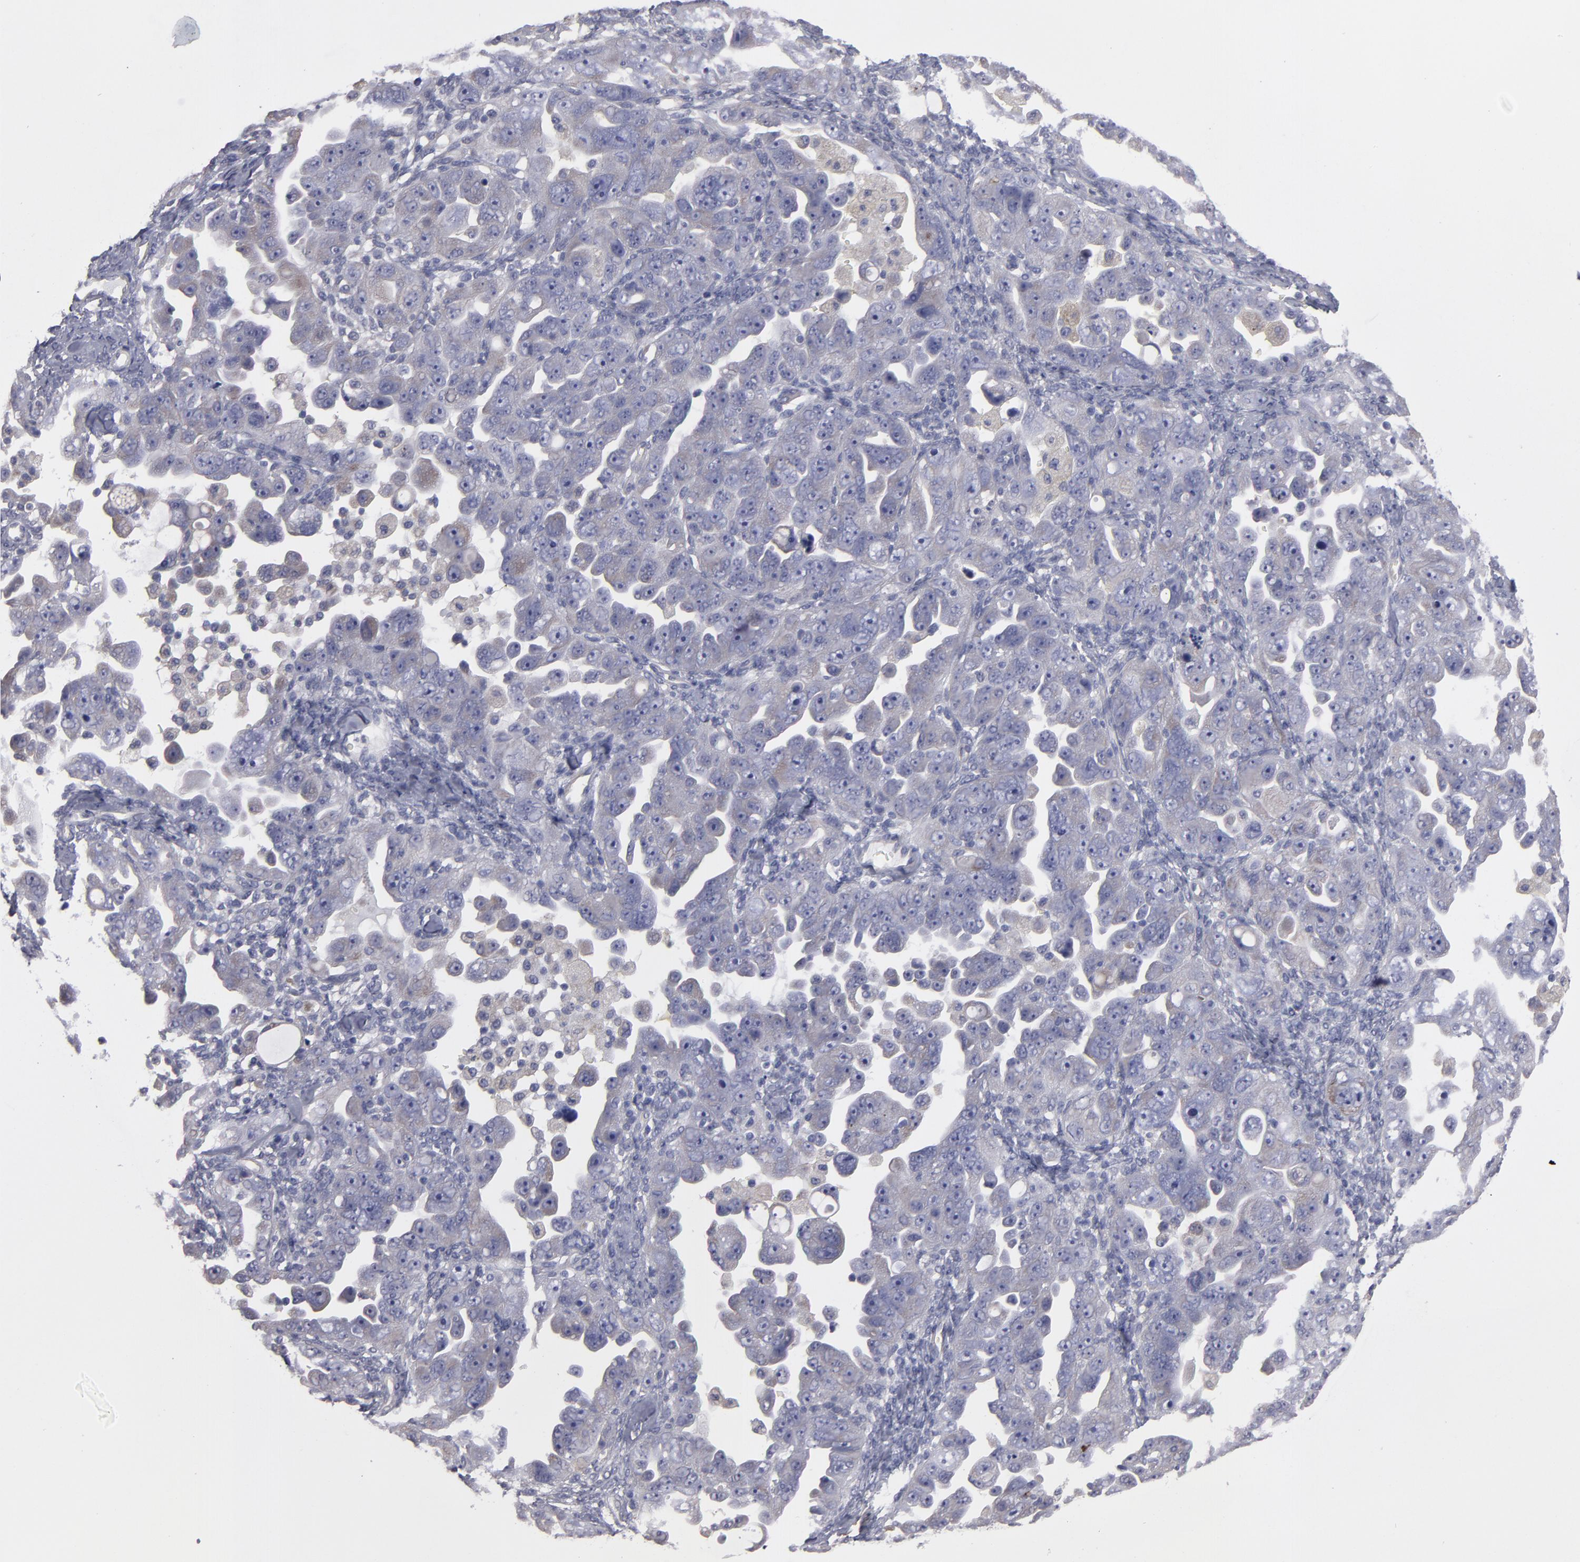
{"staining": {"intensity": "negative", "quantity": "none", "location": "none"}, "tissue": "ovarian cancer", "cell_type": "Tumor cells", "image_type": "cancer", "snomed": [{"axis": "morphology", "description": "Cystadenocarcinoma, serous, NOS"}, {"axis": "topography", "description": "Ovary"}], "caption": "High power microscopy micrograph of an immunohistochemistry (IHC) histopathology image of ovarian cancer (serous cystadenocarcinoma), revealing no significant positivity in tumor cells. (DAB IHC with hematoxylin counter stain).", "gene": "SLMAP", "patient": {"sex": "female", "age": 66}}